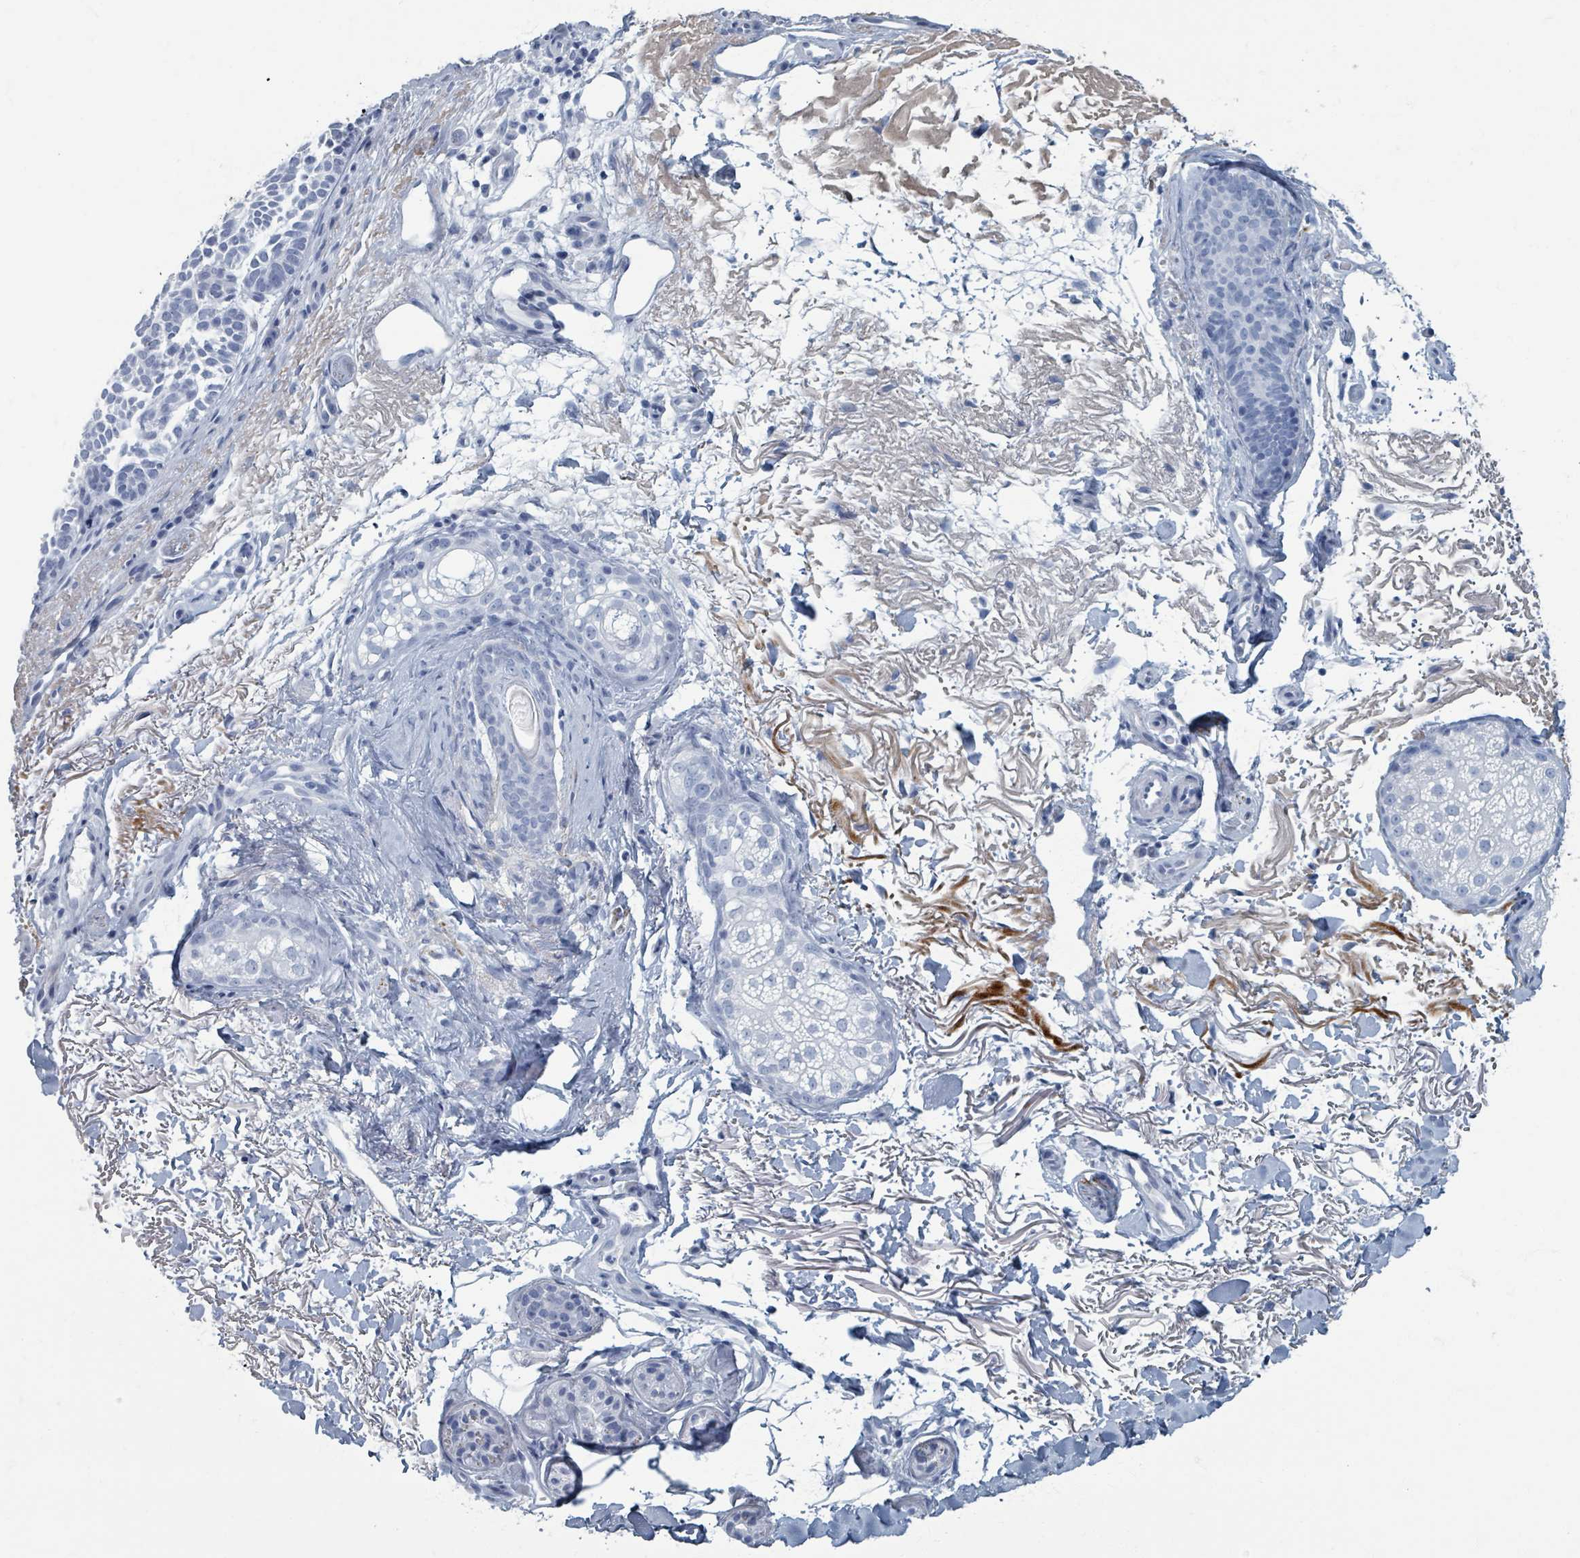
{"staining": {"intensity": "negative", "quantity": "none", "location": "none"}, "tissue": "skin cancer", "cell_type": "Tumor cells", "image_type": "cancer", "snomed": [{"axis": "morphology", "description": "Basal cell carcinoma"}, {"axis": "topography", "description": "Skin"}], "caption": "A high-resolution histopathology image shows immunohistochemistry staining of skin cancer (basal cell carcinoma), which demonstrates no significant positivity in tumor cells. Brightfield microscopy of immunohistochemistry (IHC) stained with DAB (3,3'-diaminobenzidine) (brown) and hematoxylin (blue), captured at high magnification.", "gene": "TAS2R1", "patient": {"sex": "female", "age": 77}}